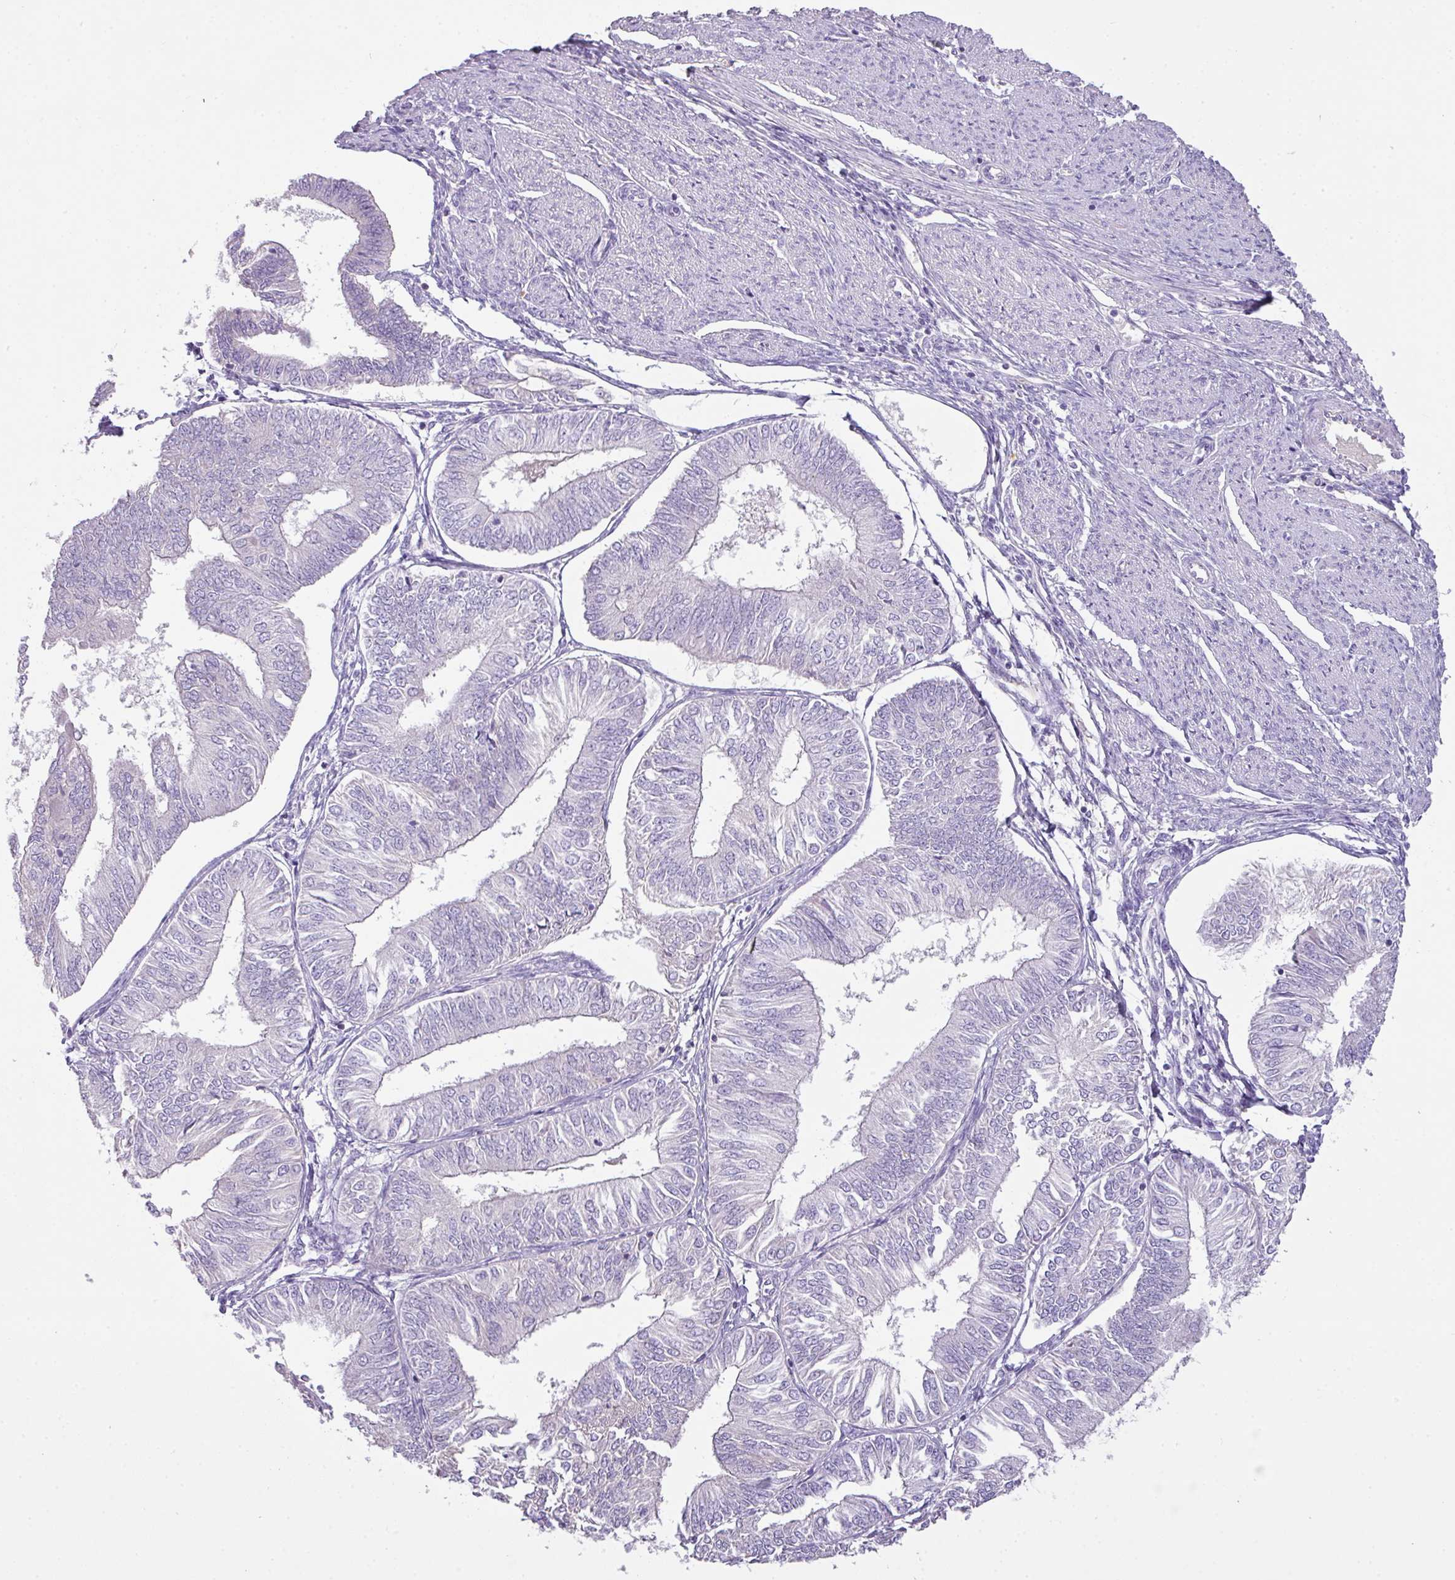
{"staining": {"intensity": "negative", "quantity": "none", "location": "none"}, "tissue": "endometrial cancer", "cell_type": "Tumor cells", "image_type": "cancer", "snomed": [{"axis": "morphology", "description": "Adenocarcinoma, NOS"}, {"axis": "topography", "description": "Endometrium"}], "caption": "Immunohistochemistry histopathology image of neoplastic tissue: human endometrial cancer (adenocarcinoma) stained with DAB (3,3'-diaminobenzidine) shows no significant protein positivity in tumor cells.", "gene": "OR6C6", "patient": {"sex": "female", "age": 58}}